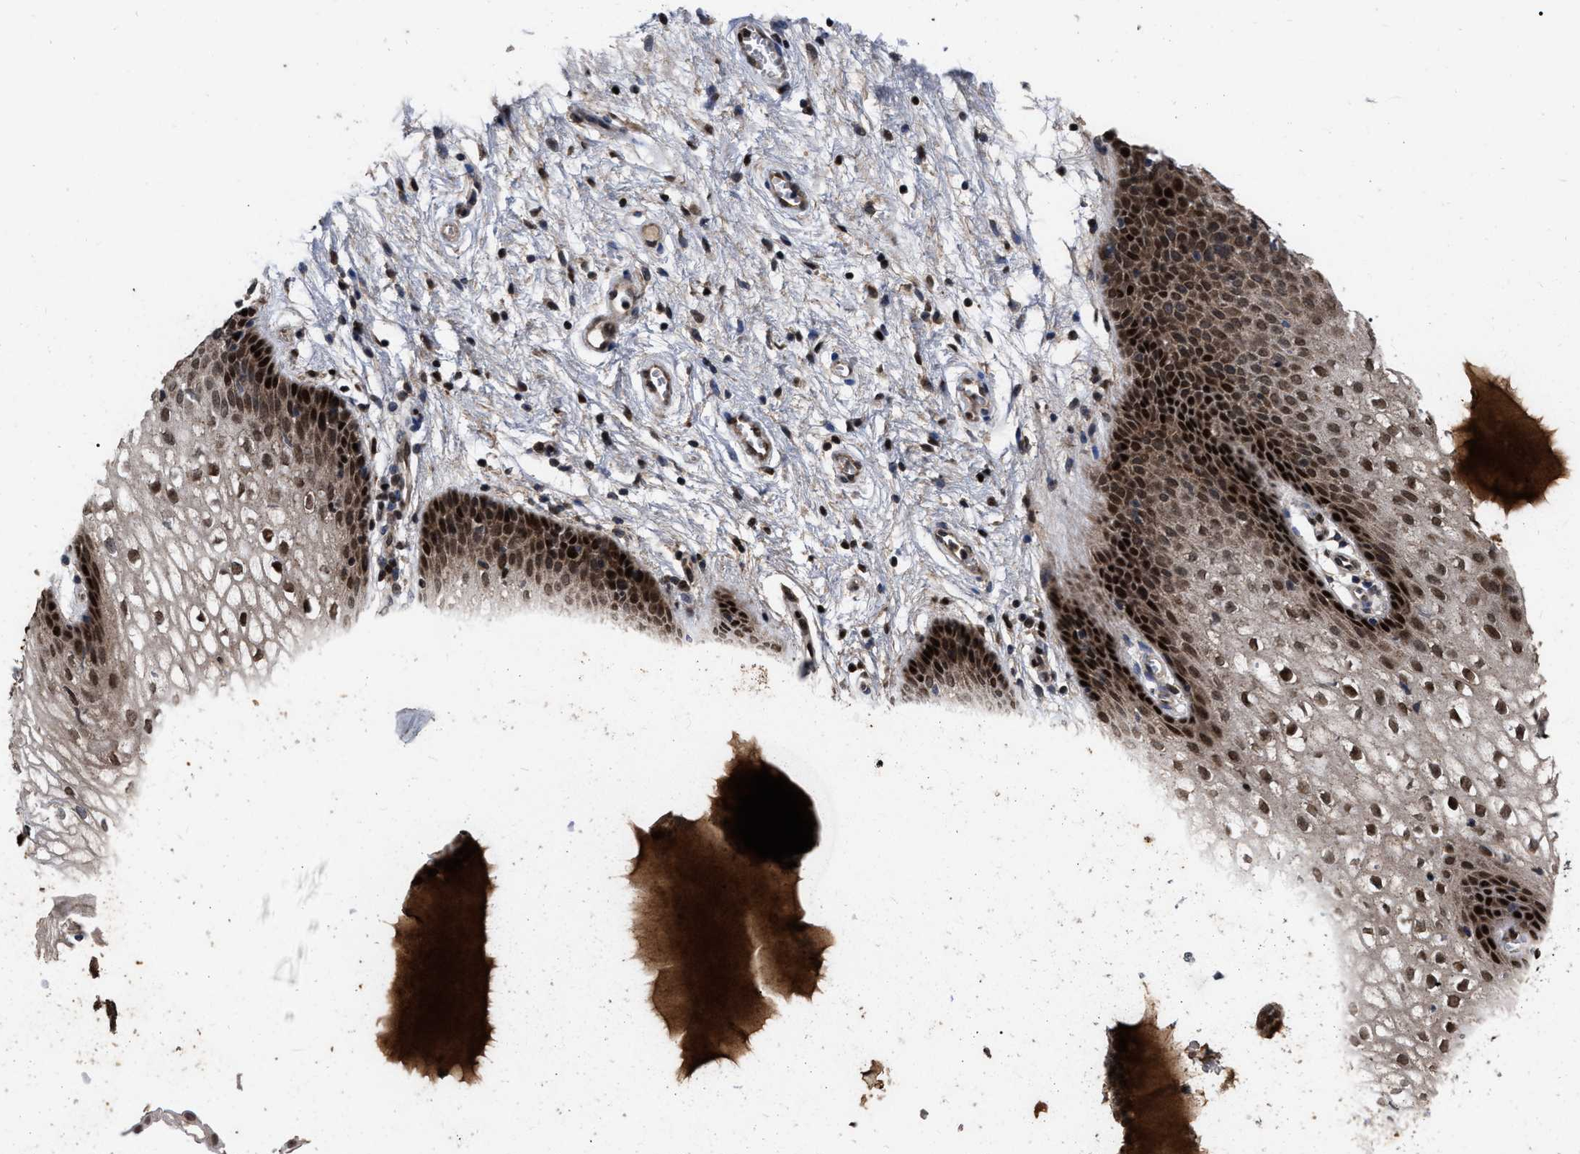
{"staining": {"intensity": "strong", "quantity": "25%-75%", "location": "cytoplasmic/membranous,nuclear"}, "tissue": "vagina", "cell_type": "Squamous epithelial cells", "image_type": "normal", "snomed": [{"axis": "morphology", "description": "Normal tissue, NOS"}, {"axis": "topography", "description": "Vagina"}], "caption": "Strong cytoplasmic/membranous,nuclear protein positivity is present in approximately 25%-75% of squamous epithelial cells in vagina.", "gene": "MDM4", "patient": {"sex": "female", "age": 34}}